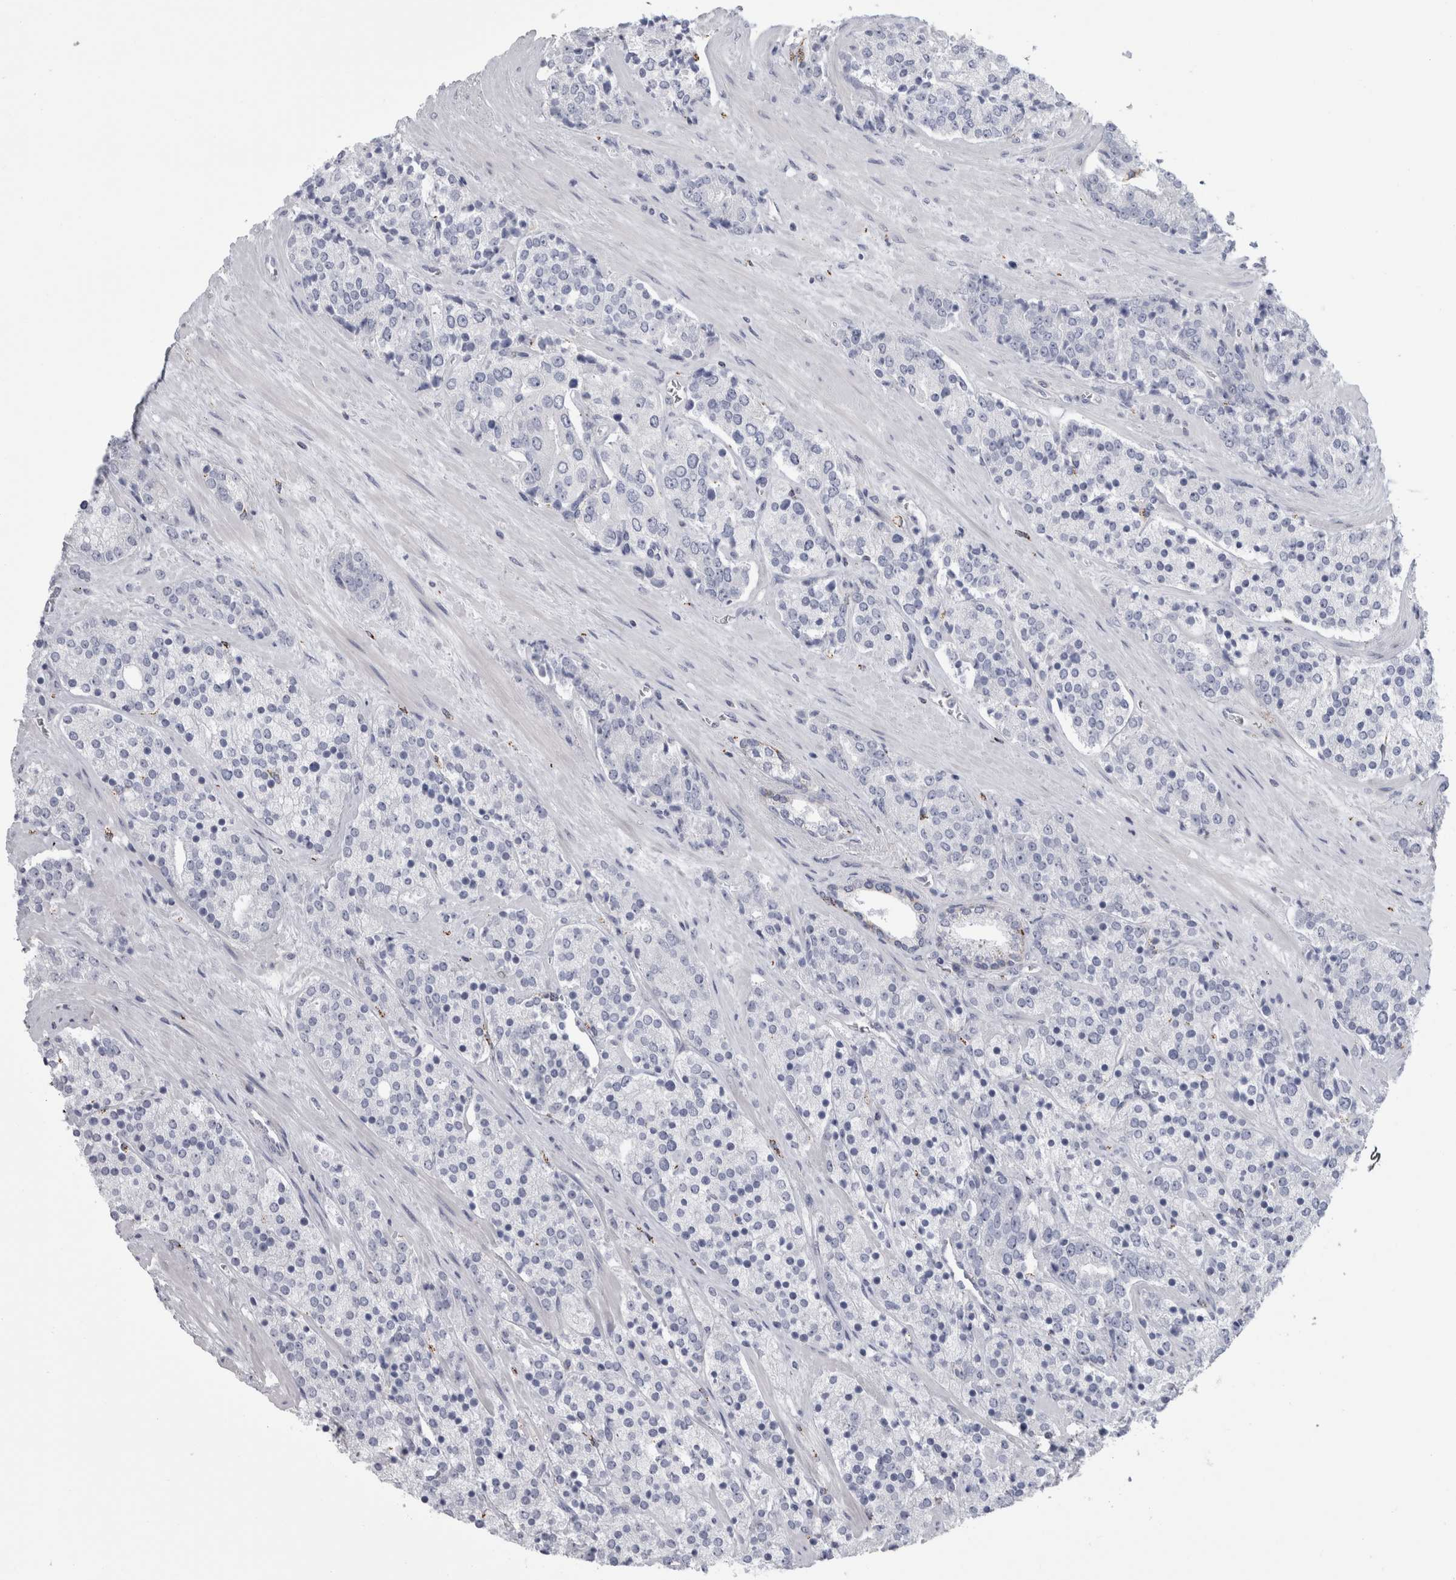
{"staining": {"intensity": "negative", "quantity": "none", "location": "none"}, "tissue": "prostate cancer", "cell_type": "Tumor cells", "image_type": "cancer", "snomed": [{"axis": "morphology", "description": "Adenocarcinoma, High grade"}, {"axis": "topography", "description": "Prostate"}], "caption": "Tumor cells are negative for brown protein staining in prostate adenocarcinoma (high-grade). The staining was performed using DAB (3,3'-diaminobenzidine) to visualize the protein expression in brown, while the nuclei were stained in blue with hematoxylin (Magnification: 20x).", "gene": "GATM", "patient": {"sex": "male", "age": 71}}